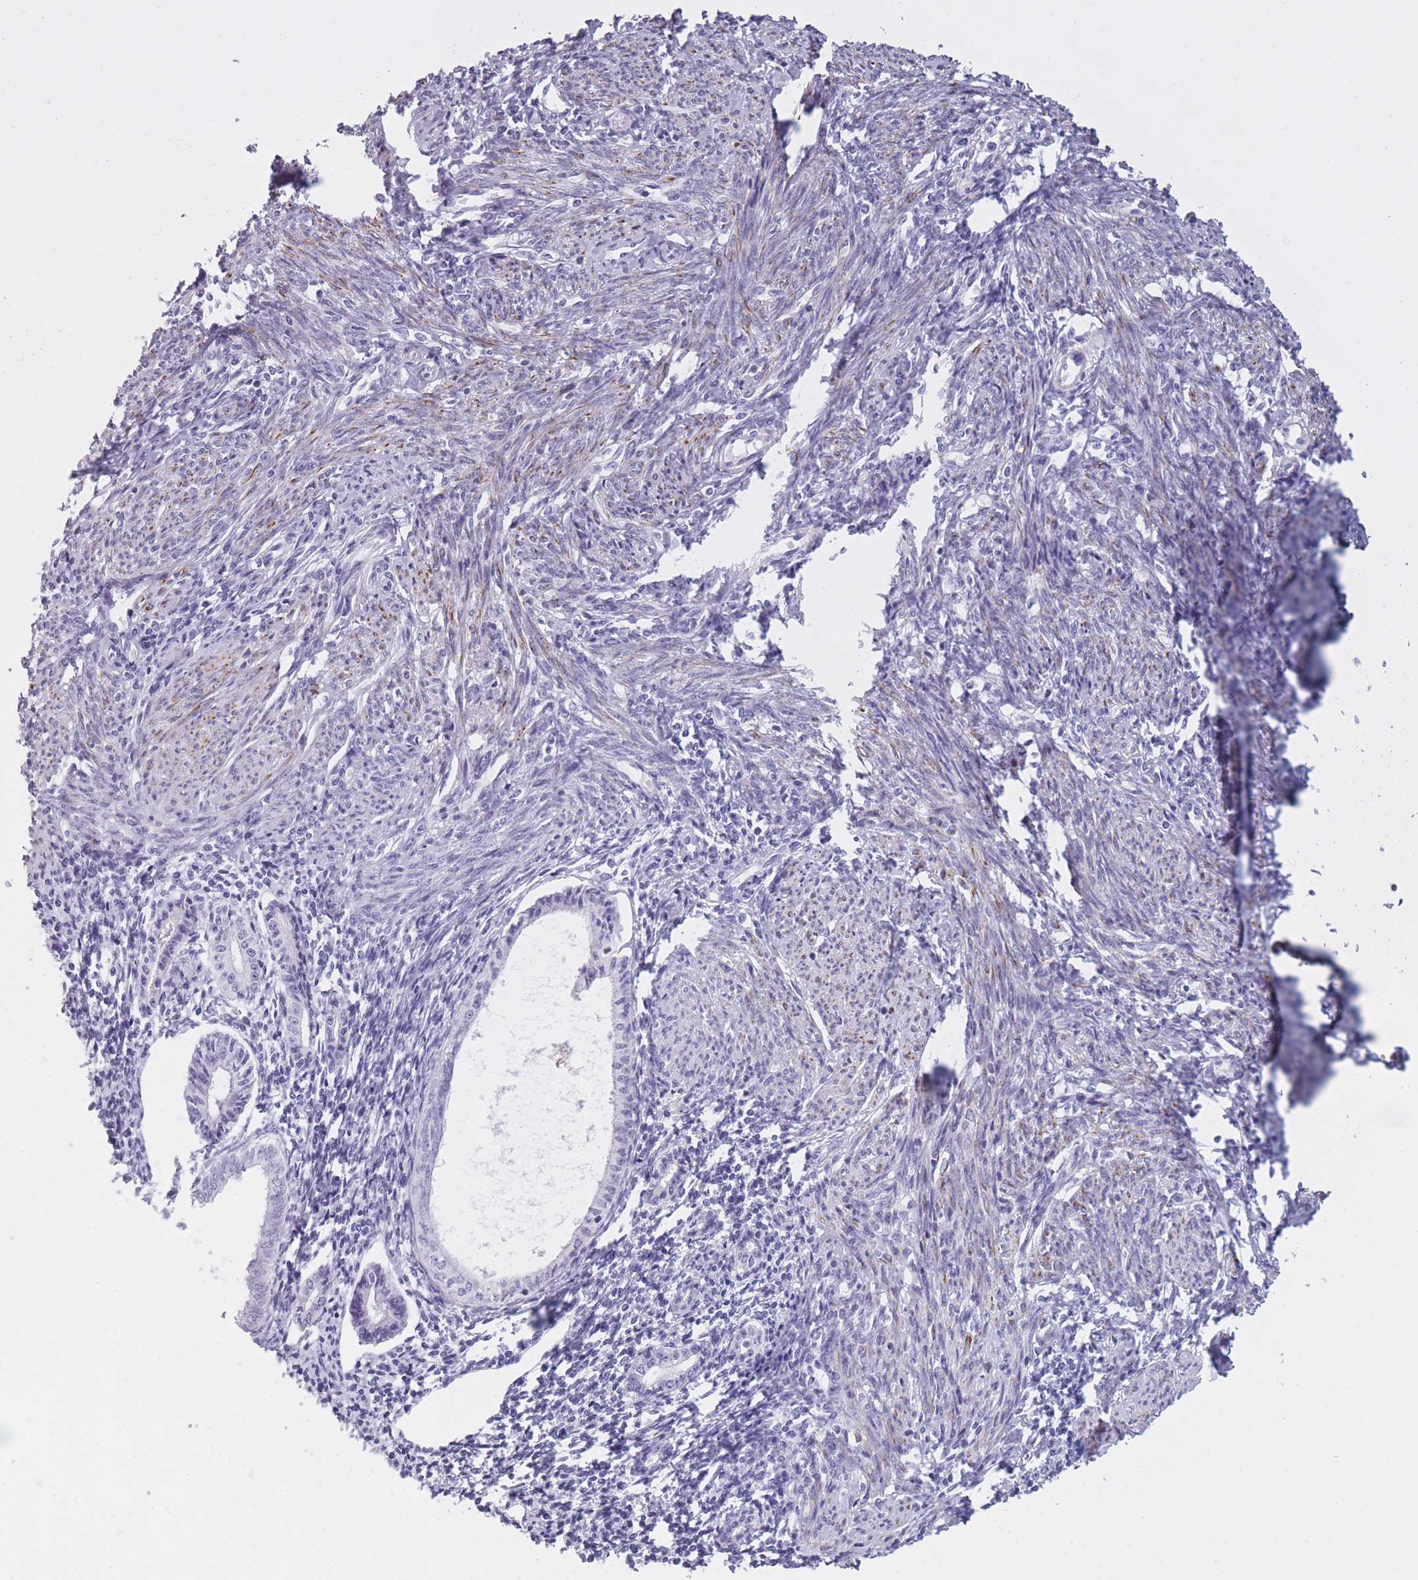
{"staining": {"intensity": "negative", "quantity": "none", "location": "none"}, "tissue": "endometrium", "cell_type": "Cells in endometrial stroma", "image_type": "normal", "snomed": [{"axis": "morphology", "description": "Normal tissue, NOS"}, {"axis": "topography", "description": "Endometrium"}], "caption": "This micrograph is of benign endometrium stained with IHC to label a protein in brown with the nuclei are counter-stained blue. There is no positivity in cells in endometrial stroma.", "gene": "GOLGA6A", "patient": {"sex": "female", "age": 63}}